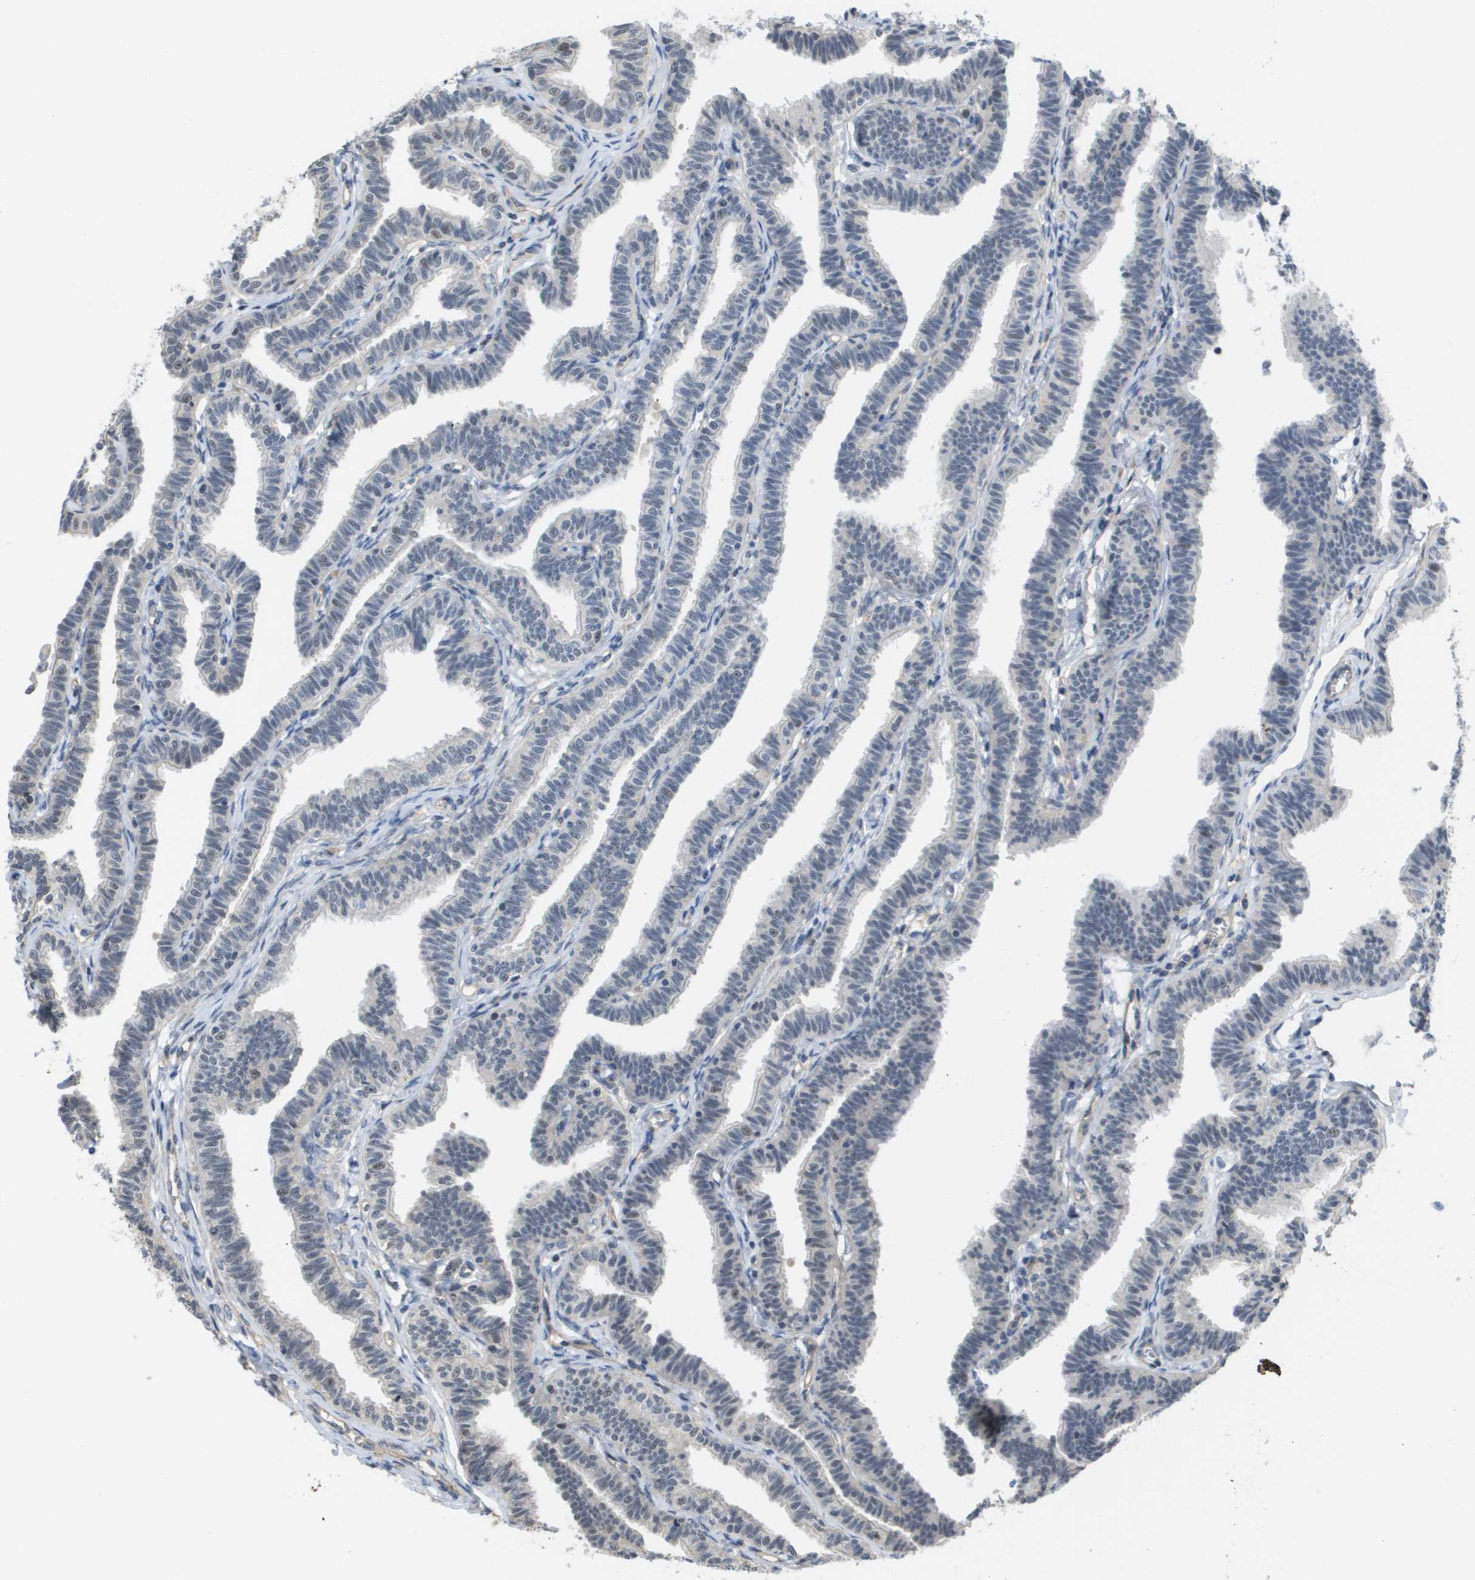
{"staining": {"intensity": "weak", "quantity": "<25%", "location": "nuclear"}, "tissue": "fallopian tube", "cell_type": "Glandular cells", "image_type": "normal", "snomed": [{"axis": "morphology", "description": "Normal tissue, NOS"}, {"axis": "topography", "description": "Fallopian tube"}, {"axis": "topography", "description": "Ovary"}], "caption": "The micrograph displays no staining of glandular cells in benign fallopian tube.", "gene": "RNF112", "patient": {"sex": "female", "age": 23}}